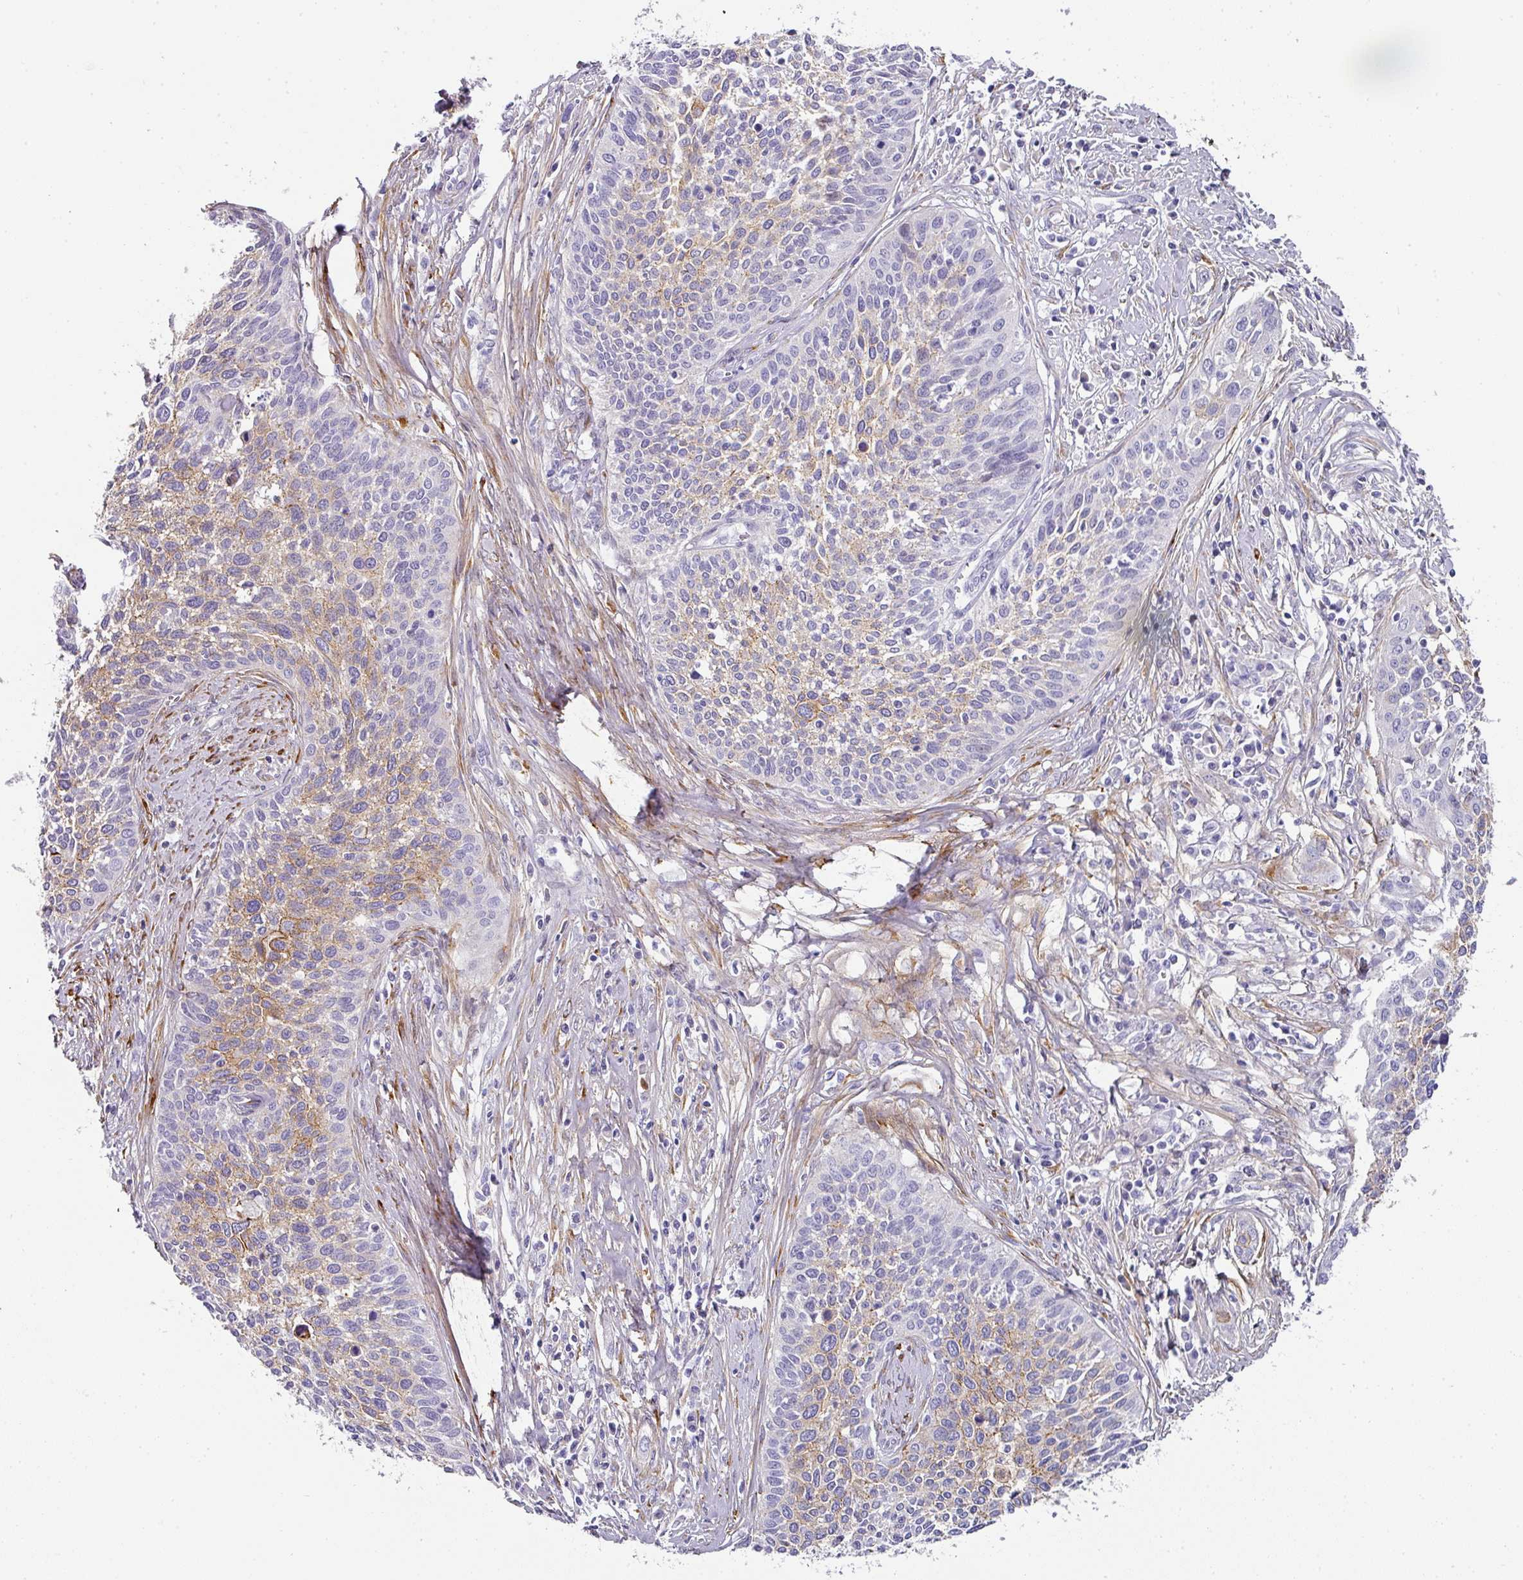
{"staining": {"intensity": "weak", "quantity": "25%-75%", "location": "cytoplasmic/membranous"}, "tissue": "cervical cancer", "cell_type": "Tumor cells", "image_type": "cancer", "snomed": [{"axis": "morphology", "description": "Squamous cell carcinoma, NOS"}, {"axis": "topography", "description": "Cervix"}], "caption": "Protein expression analysis of cervical squamous cell carcinoma shows weak cytoplasmic/membranous positivity in approximately 25%-75% of tumor cells.", "gene": "ANKRD29", "patient": {"sex": "female", "age": 34}}